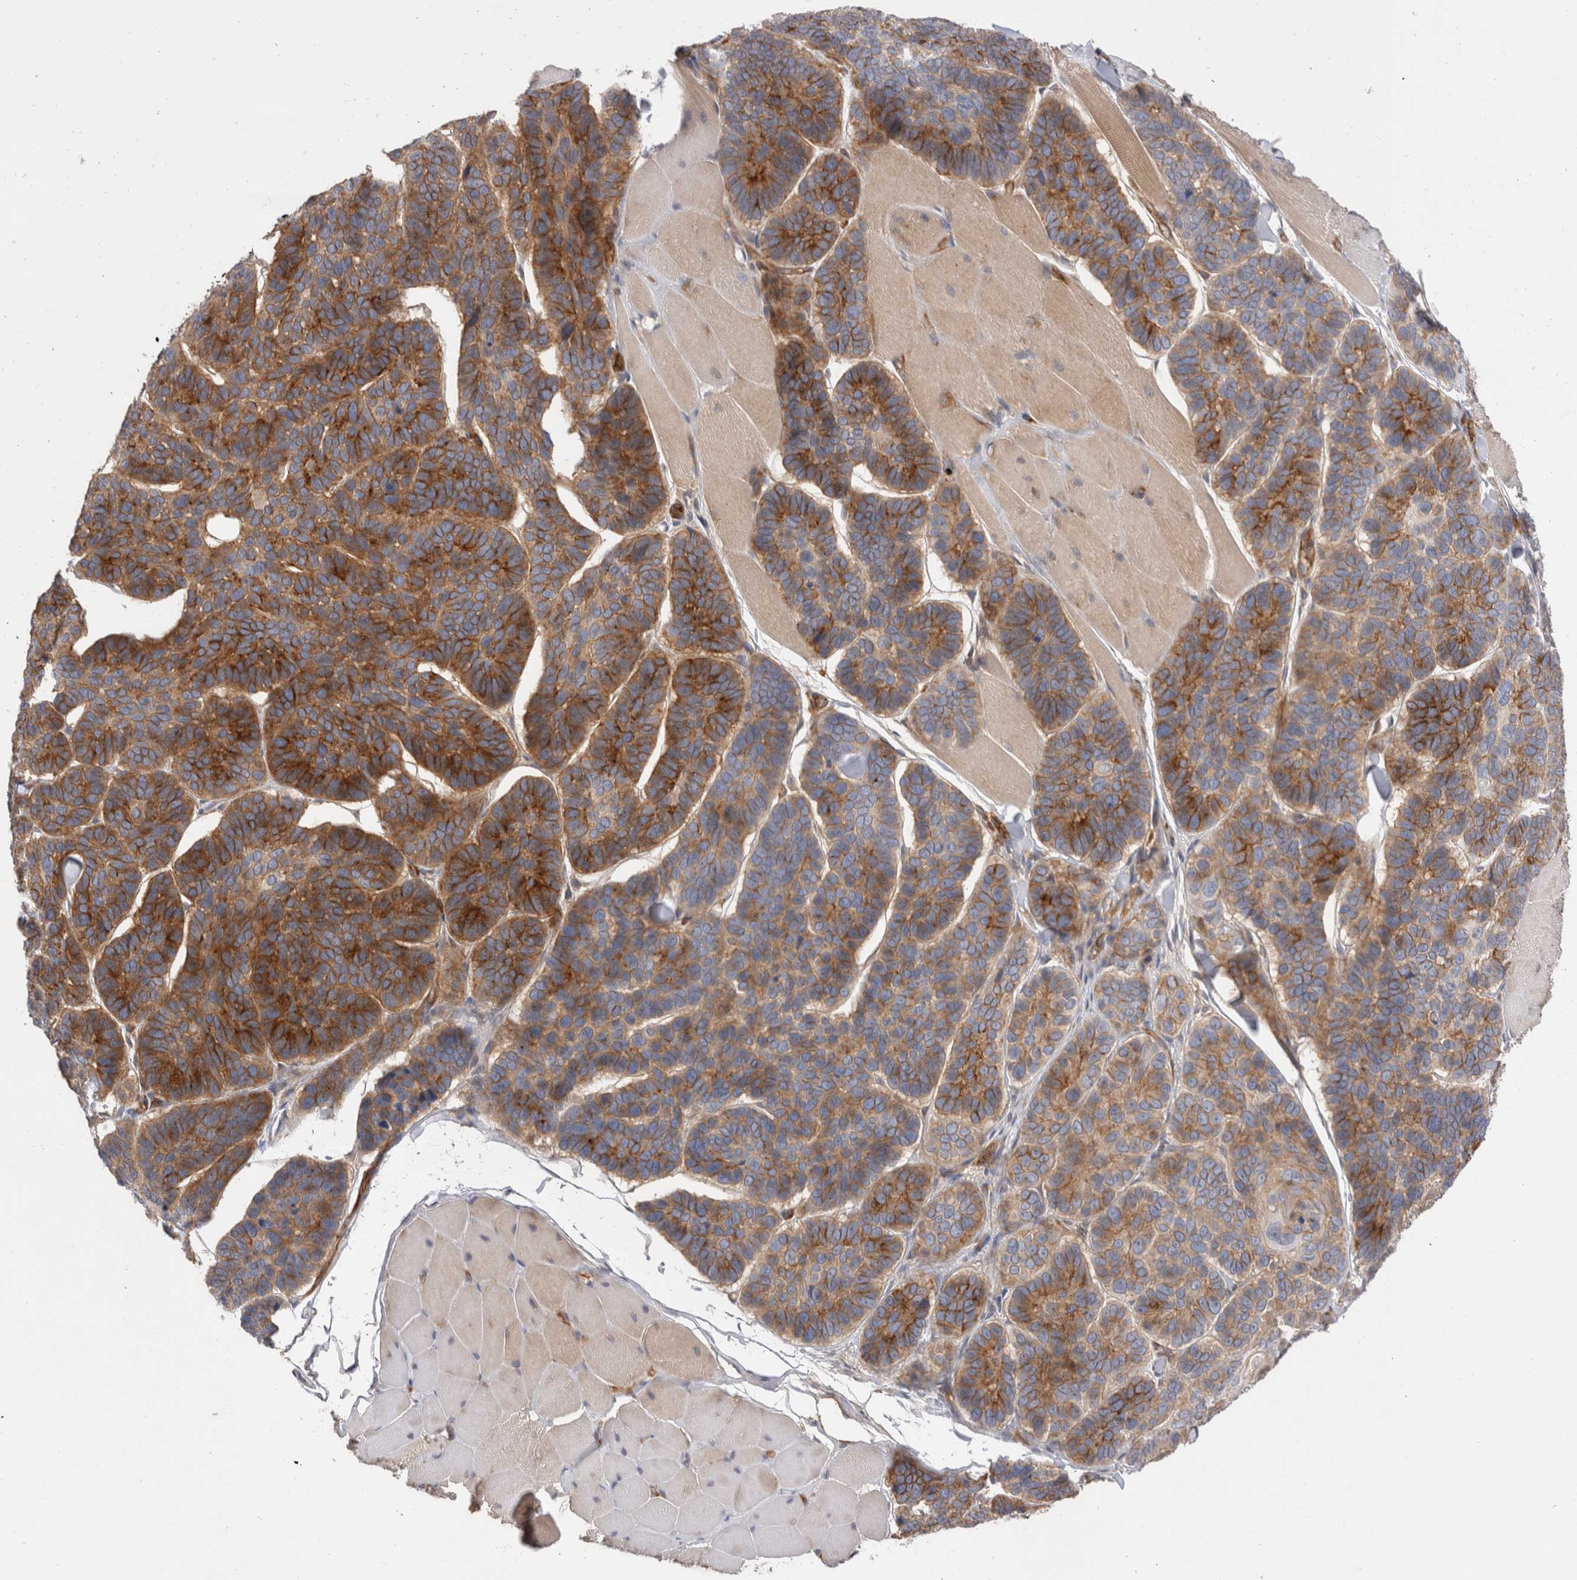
{"staining": {"intensity": "strong", "quantity": ">75%", "location": "cytoplasmic/membranous"}, "tissue": "skin cancer", "cell_type": "Tumor cells", "image_type": "cancer", "snomed": [{"axis": "morphology", "description": "Basal cell carcinoma"}, {"axis": "topography", "description": "Skin"}], "caption": "Human skin basal cell carcinoma stained with a protein marker displays strong staining in tumor cells.", "gene": "BNIP2", "patient": {"sex": "male", "age": 62}}